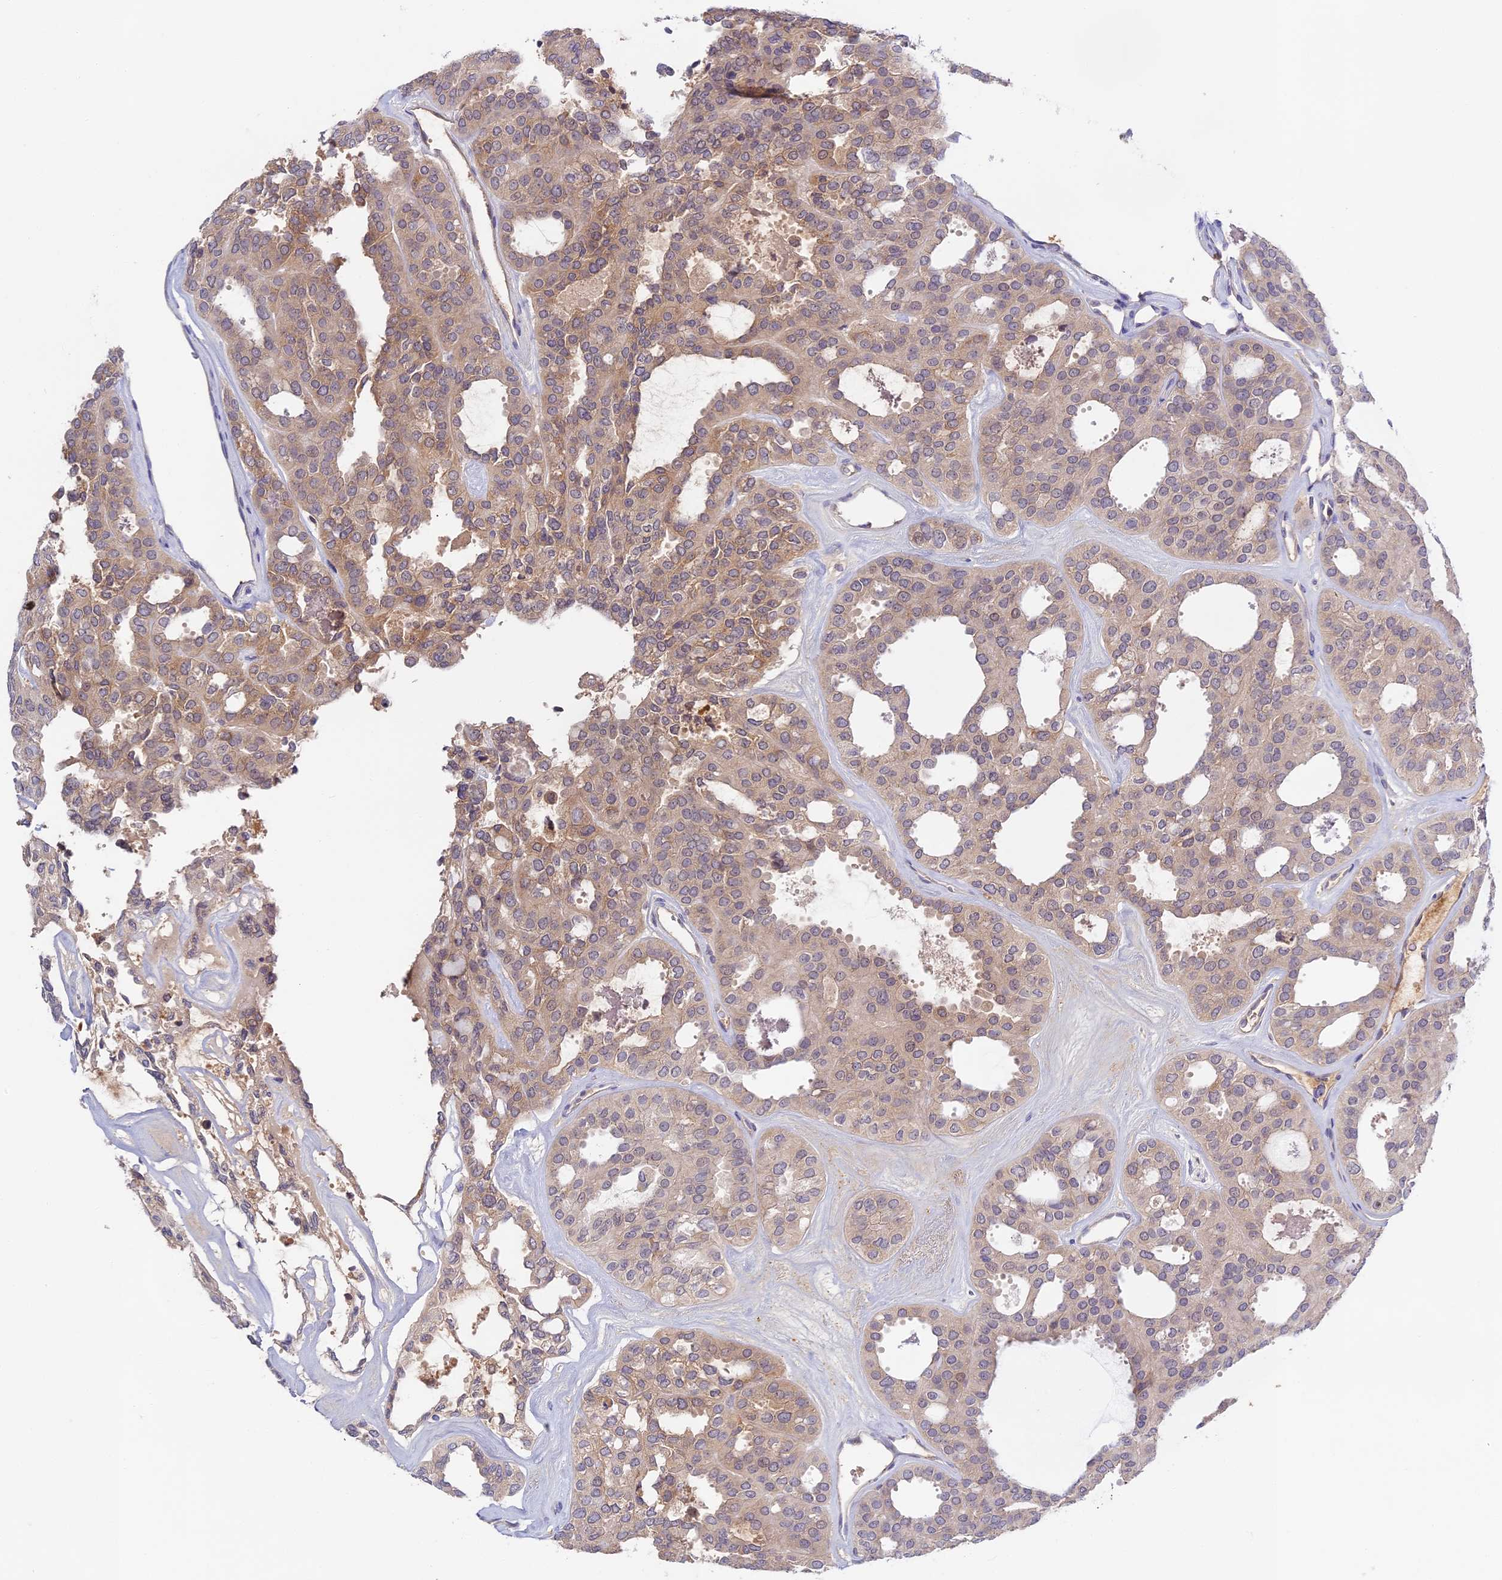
{"staining": {"intensity": "weak", "quantity": "25%-75%", "location": "cytoplasmic/membranous"}, "tissue": "thyroid cancer", "cell_type": "Tumor cells", "image_type": "cancer", "snomed": [{"axis": "morphology", "description": "Follicular adenoma carcinoma, NOS"}, {"axis": "topography", "description": "Thyroid gland"}], "caption": "DAB (3,3'-diaminobenzidine) immunohistochemical staining of human thyroid cancer (follicular adenoma carcinoma) displays weak cytoplasmic/membranous protein positivity in about 25%-75% of tumor cells.", "gene": "ADGRD1", "patient": {"sex": "male", "age": 75}}